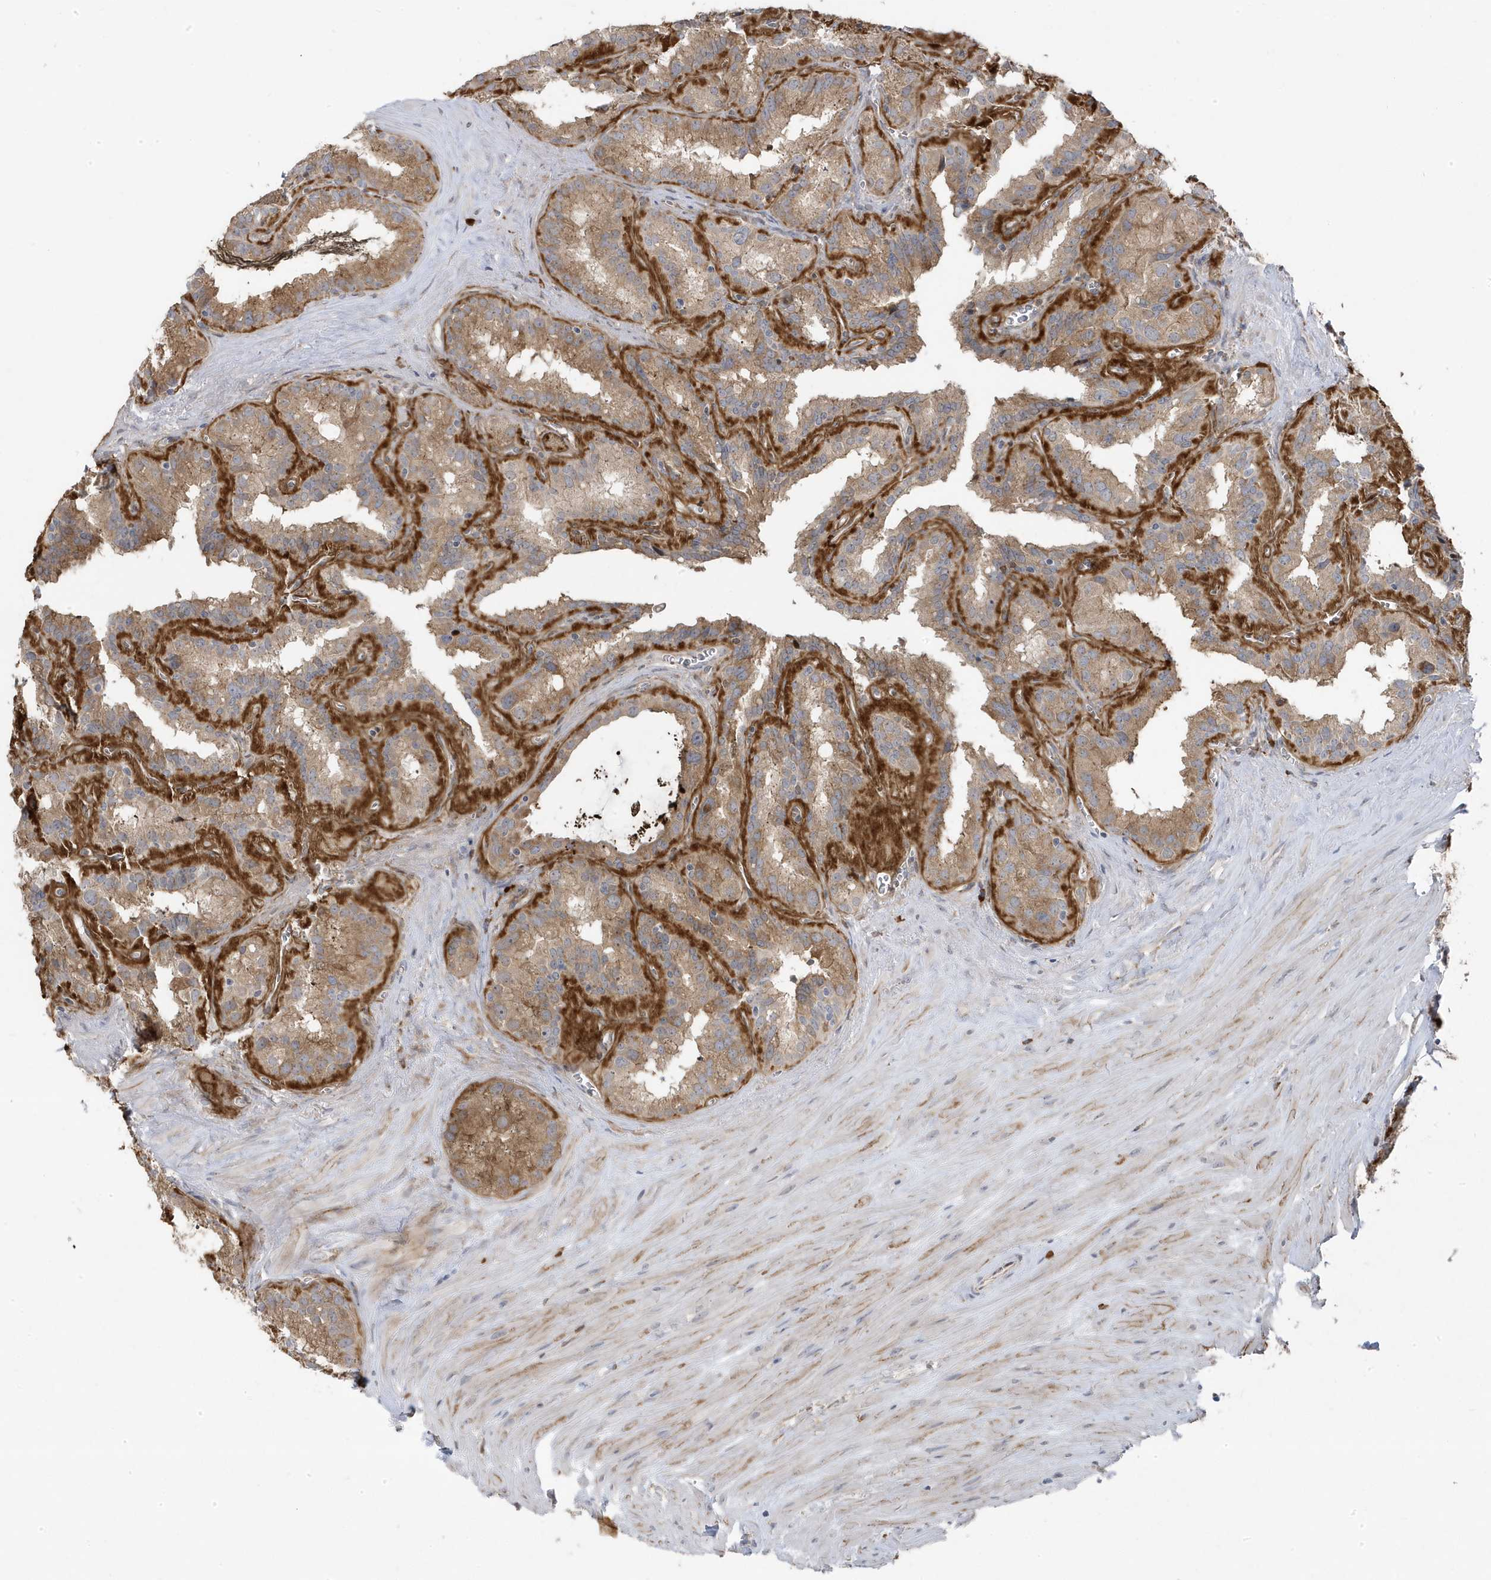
{"staining": {"intensity": "moderate", "quantity": ">75%", "location": "cytoplasmic/membranous"}, "tissue": "seminal vesicle", "cell_type": "Glandular cells", "image_type": "normal", "snomed": [{"axis": "morphology", "description": "Normal tissue, NOS"}, {"axis": "topography", "description": "Prostate"}, {"axis": "topography", "description": "Seminal veicle"}], "caption": "This photomicrograph shows normal seminal vesicle stained with immunohistochemistry to label a protein in brown. The cytoplasmic/membranous of glandular cells show moderate positivity for the protein. Nuclei are counter-stained blue.", "gene": "ZNF654", "patient": {"sex": "male", "age": 59}}